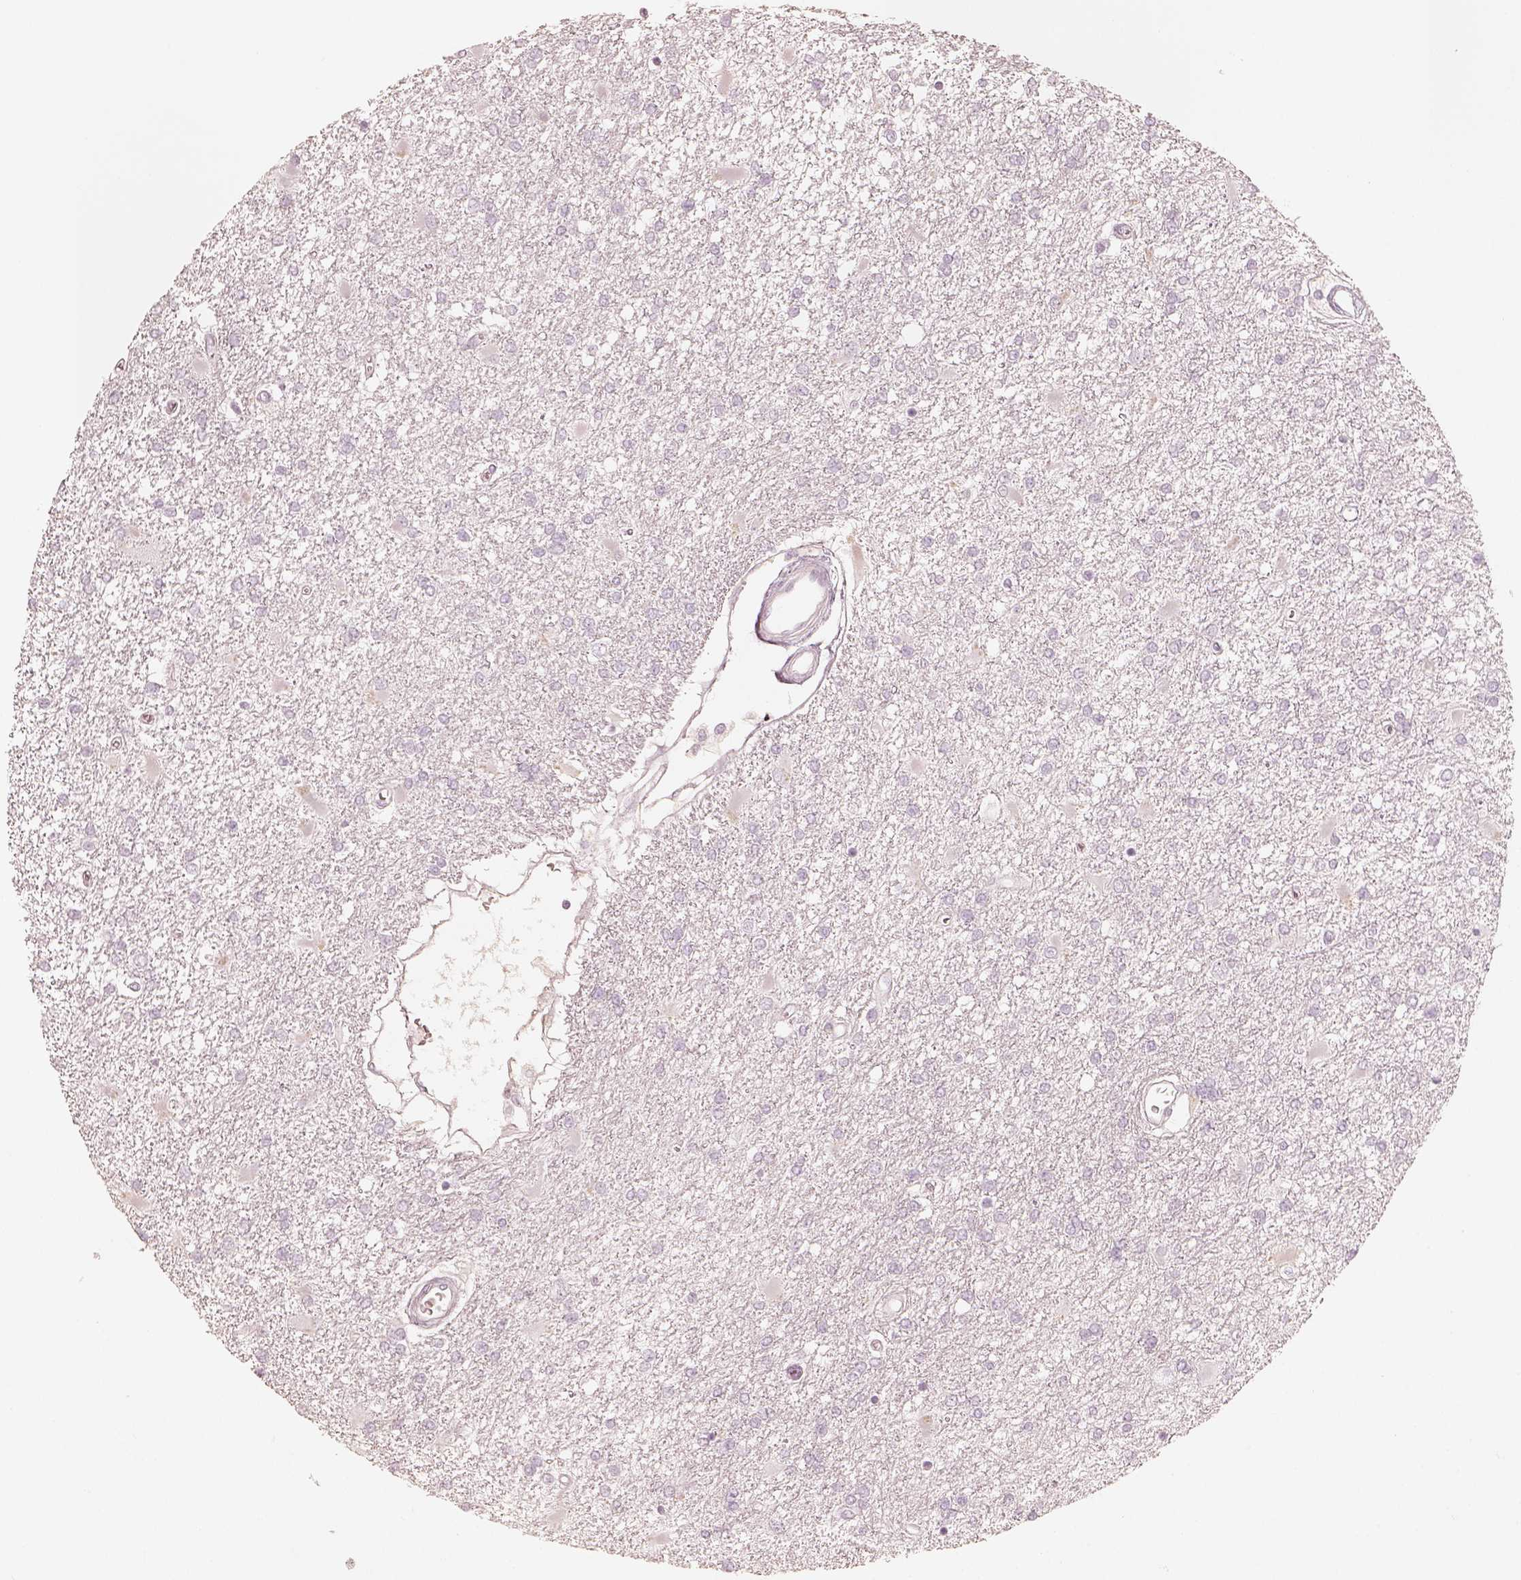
{"staining": {"intensity": "negative", "quantity": "none", "location": "none"}, "tissue": "glioma", "cell_type": "Tumor cells", "image_type": "cancer", "snomed": [{"axis": "morphology", "description": "Glioma, malignant, High grade"}, {"axis": "topography", "description": "Cerebral cortex"}], "caption": "A histopathology image of human glioma is negative for staining in tumor cells.", "gene": "KRT82", "patient": {"sex": "male", "age": 79}}